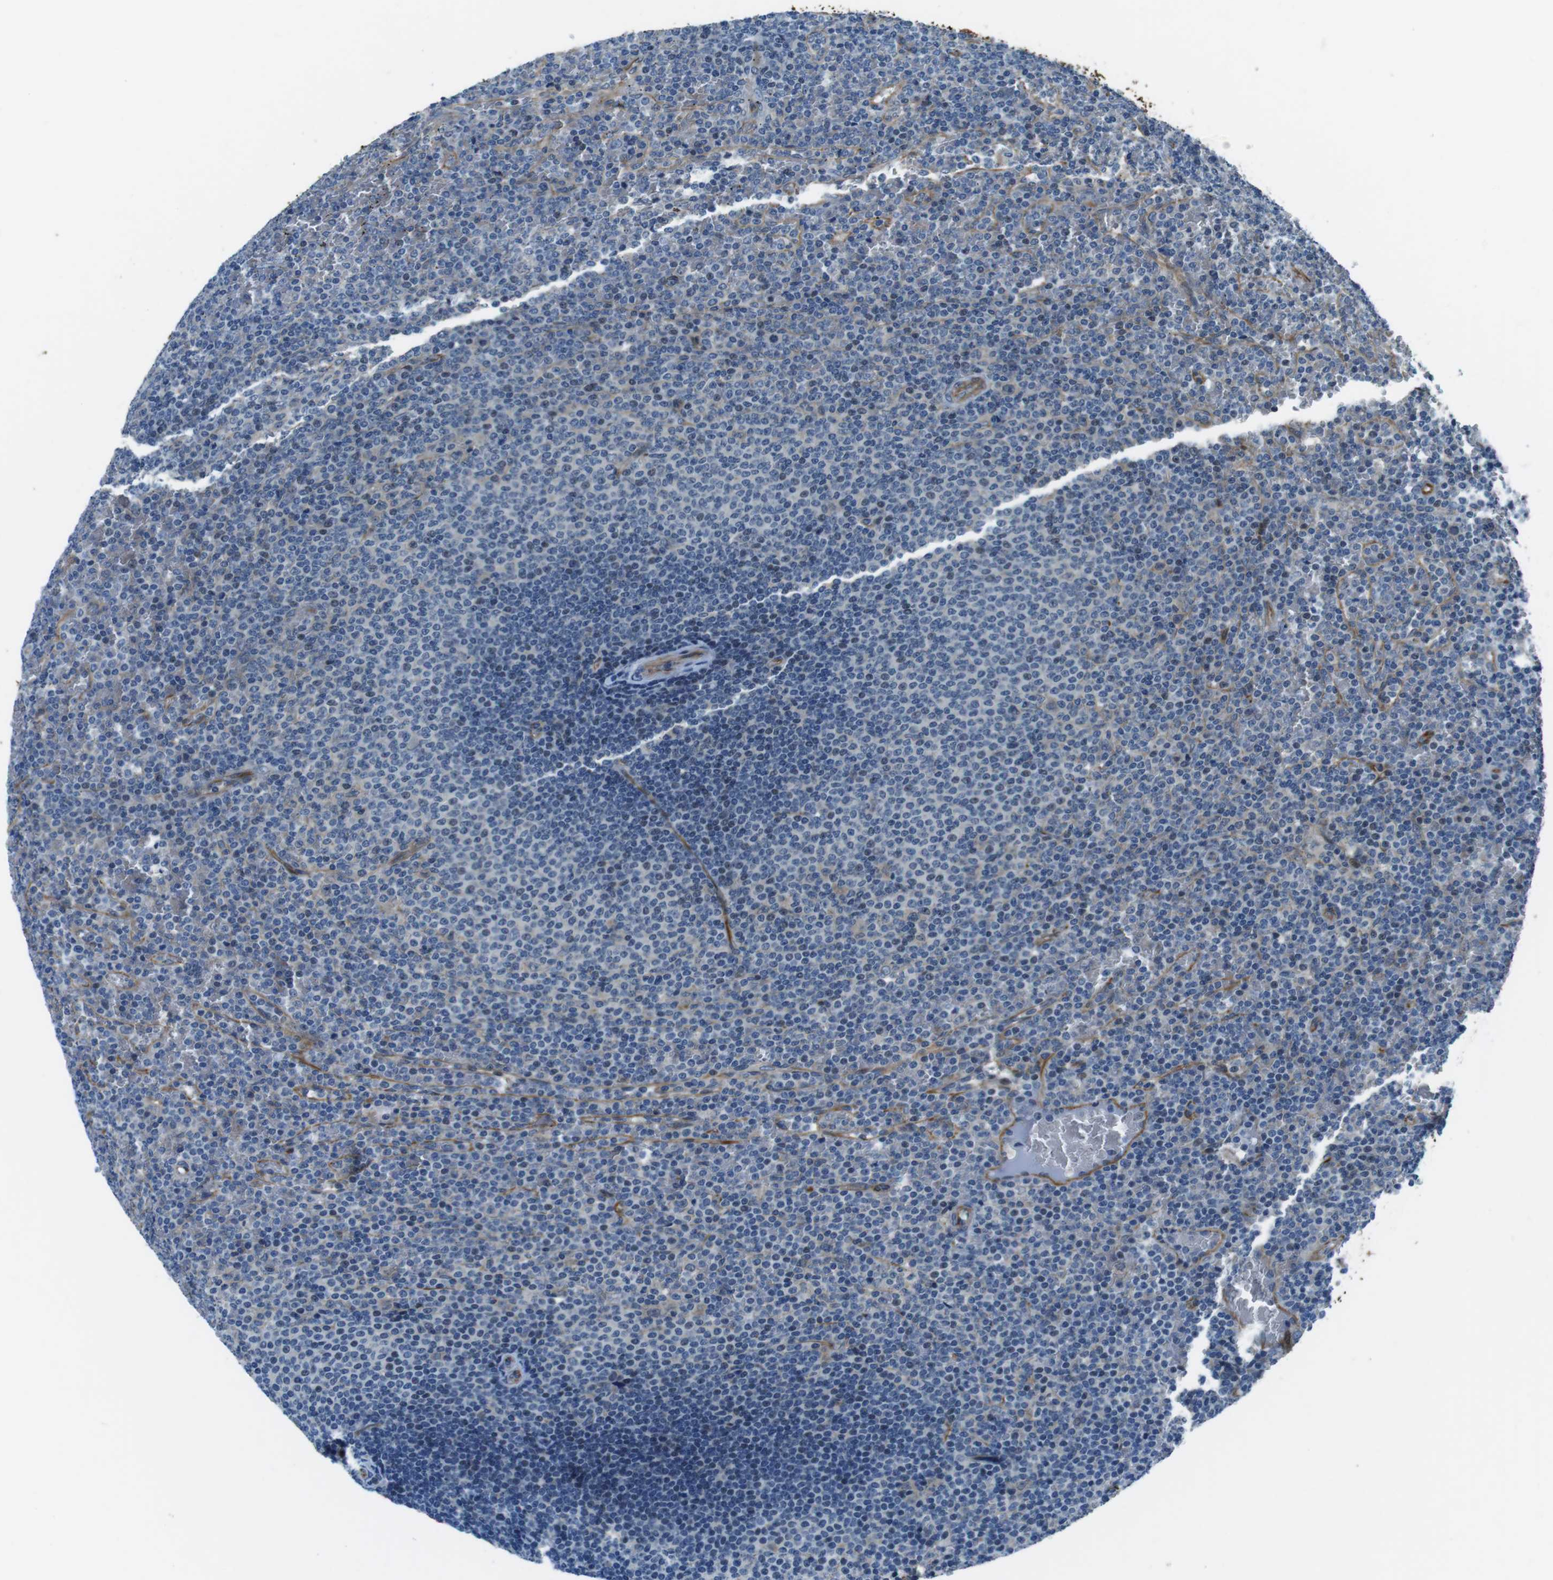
{"staining": {"intensity": "negative", "quantity": "none", "location": "none"}, "tissue": "lymphoma", "cell_type": "Tumor cells", "image_type": "cancer", "snomed": [{"axis": "morphology", "description": "Malignant lymphoma, non-Hodgkin's type, Low grade"}, {"axis": "topography", "description": "Spleen"}], "caption": "Immunohistochemical staining of malignant lymphoma, non-Hodgkin's type (low-grade) shows no significant expression in tumor cells.", "gene": "LRRC49", "patient": {"sex": "female", "age": 77}}